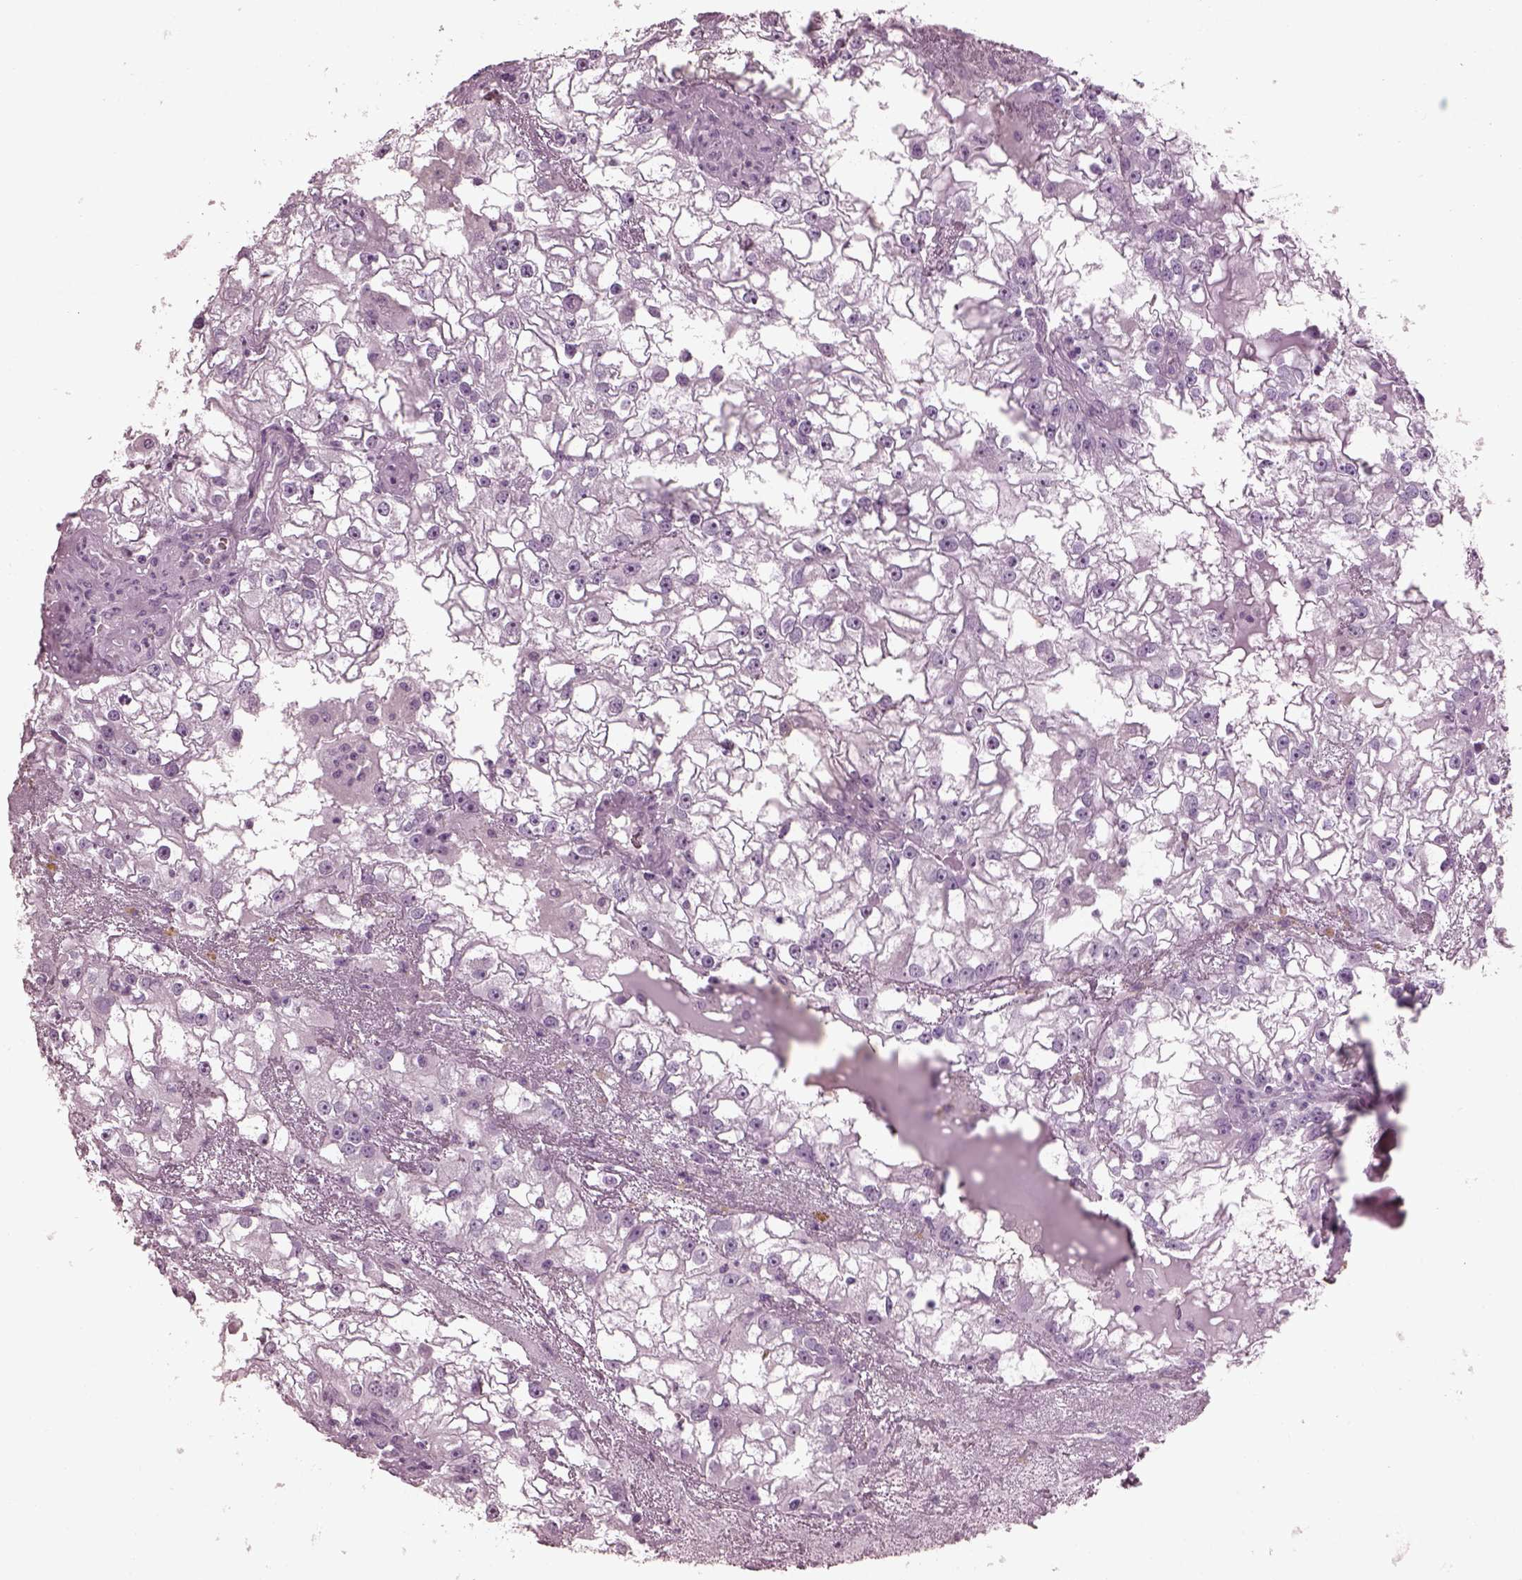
{"staining": {"intensity": "negative", "quantity": "none", "location": "none"}, "tissue": "renal cancer", "cell_type": "Tumor cells", "image_type": "cancer", "snomed": [{"axis": "morphology", "description": "Adenocarcinoma, NOS"}, {"axis": "topography", "description": "Kidney"}], "caption": "The histopathology image exhibits no staining of tumor cells in renal cancer.", "gene": "PDC", "patient": {"sex": "male", "age": 59}}